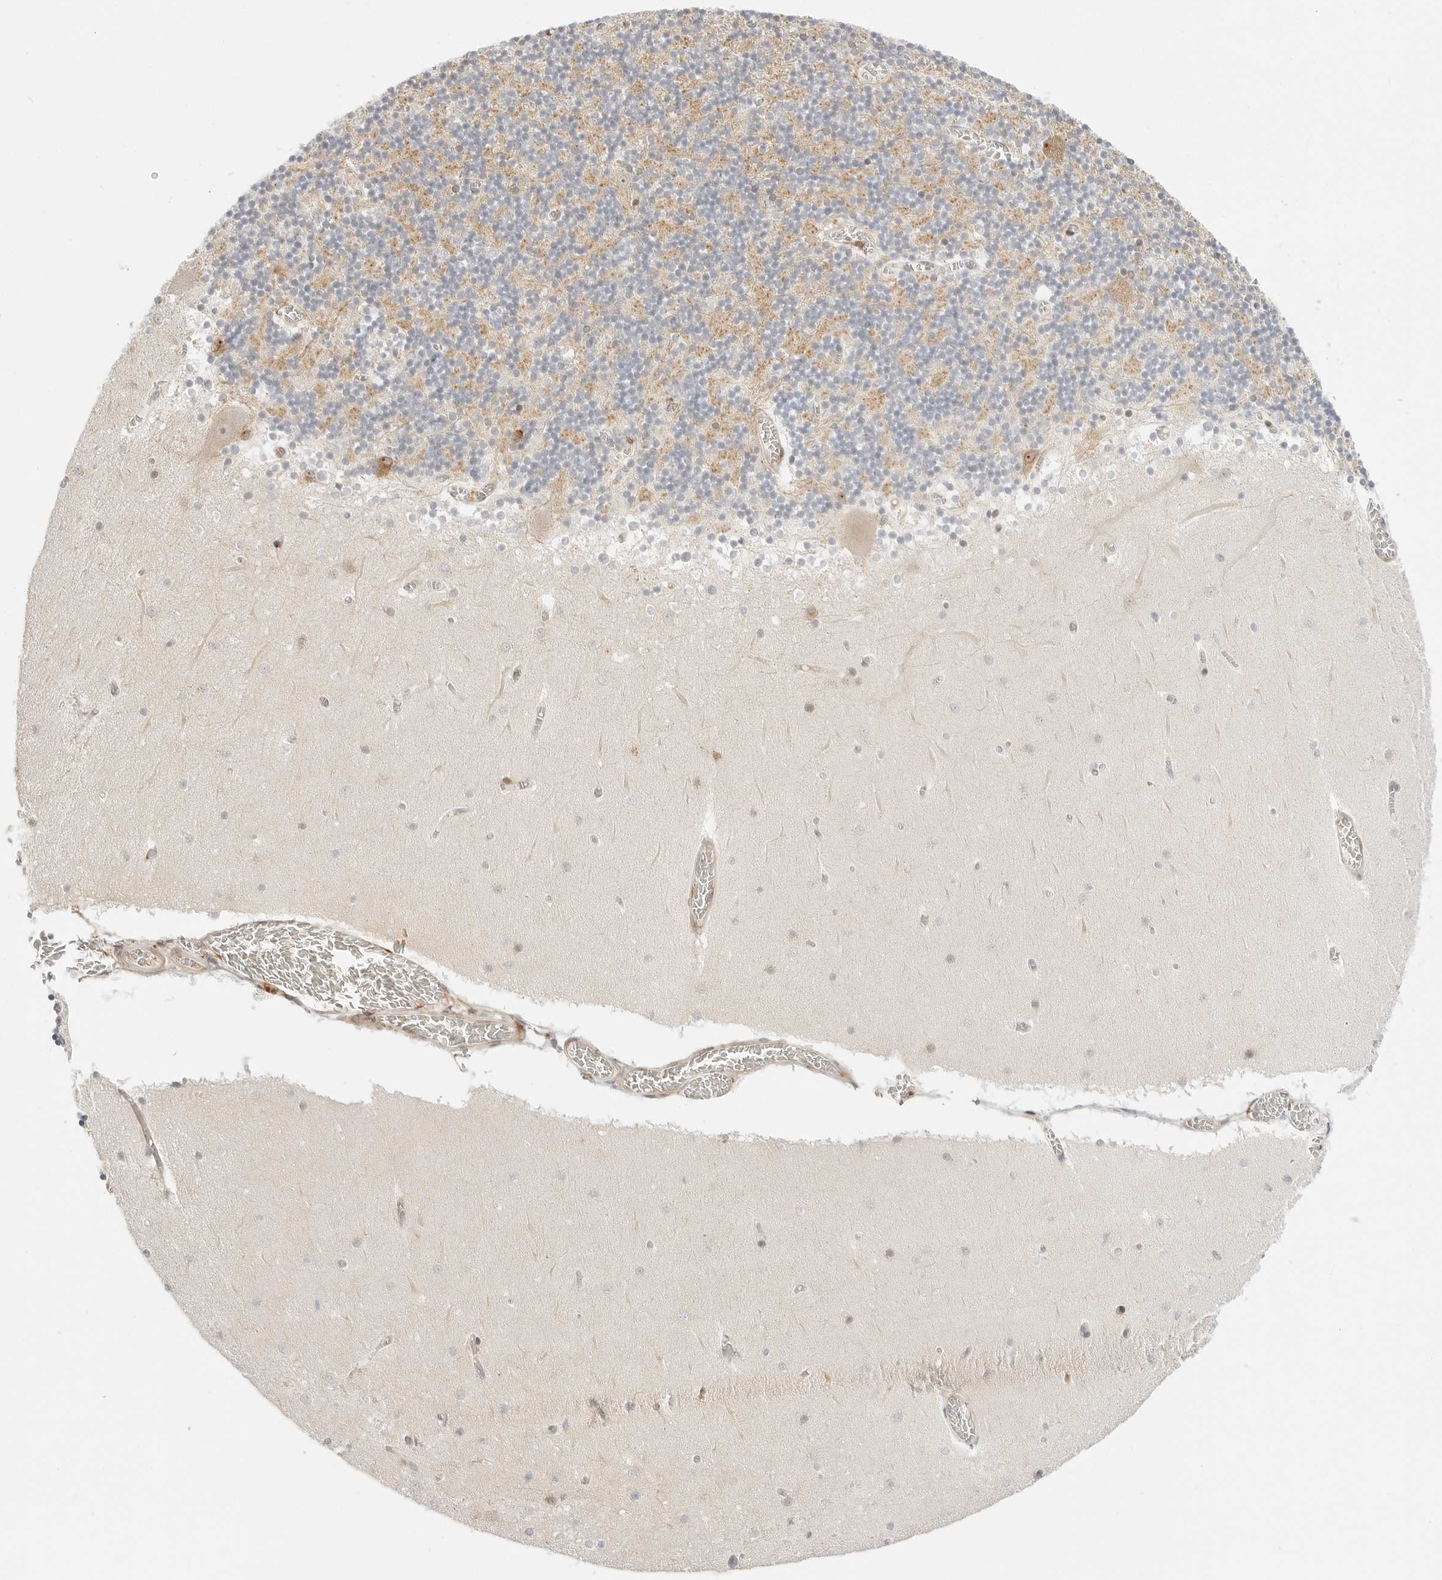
{"staining": {"intensity": "moderate", "quantity": ">75%", "location": "cytoplasmic/membranous,nuclear"}, "tissue": "cerebellum", "cell_type": "Cells in granular layer", "image_type": "normal", "snomed": [{"axis": "morphology", "description": "Normal tissue, NOS"}, {"axis": "topography", "description": "Cerebellum"}], "caption": "This photomicrograph demonstrates unremarkable cerebellum stained with immunohistochemistry (IHC) to label a protein in brown. The cytoplasmic/membranous,nuclear of cells in granular layer show moderate positivity for the protein. Nuclei are counter-stained blue.", "gene": "HIPK3", "patient": {"sex": "female", "age": 28}}